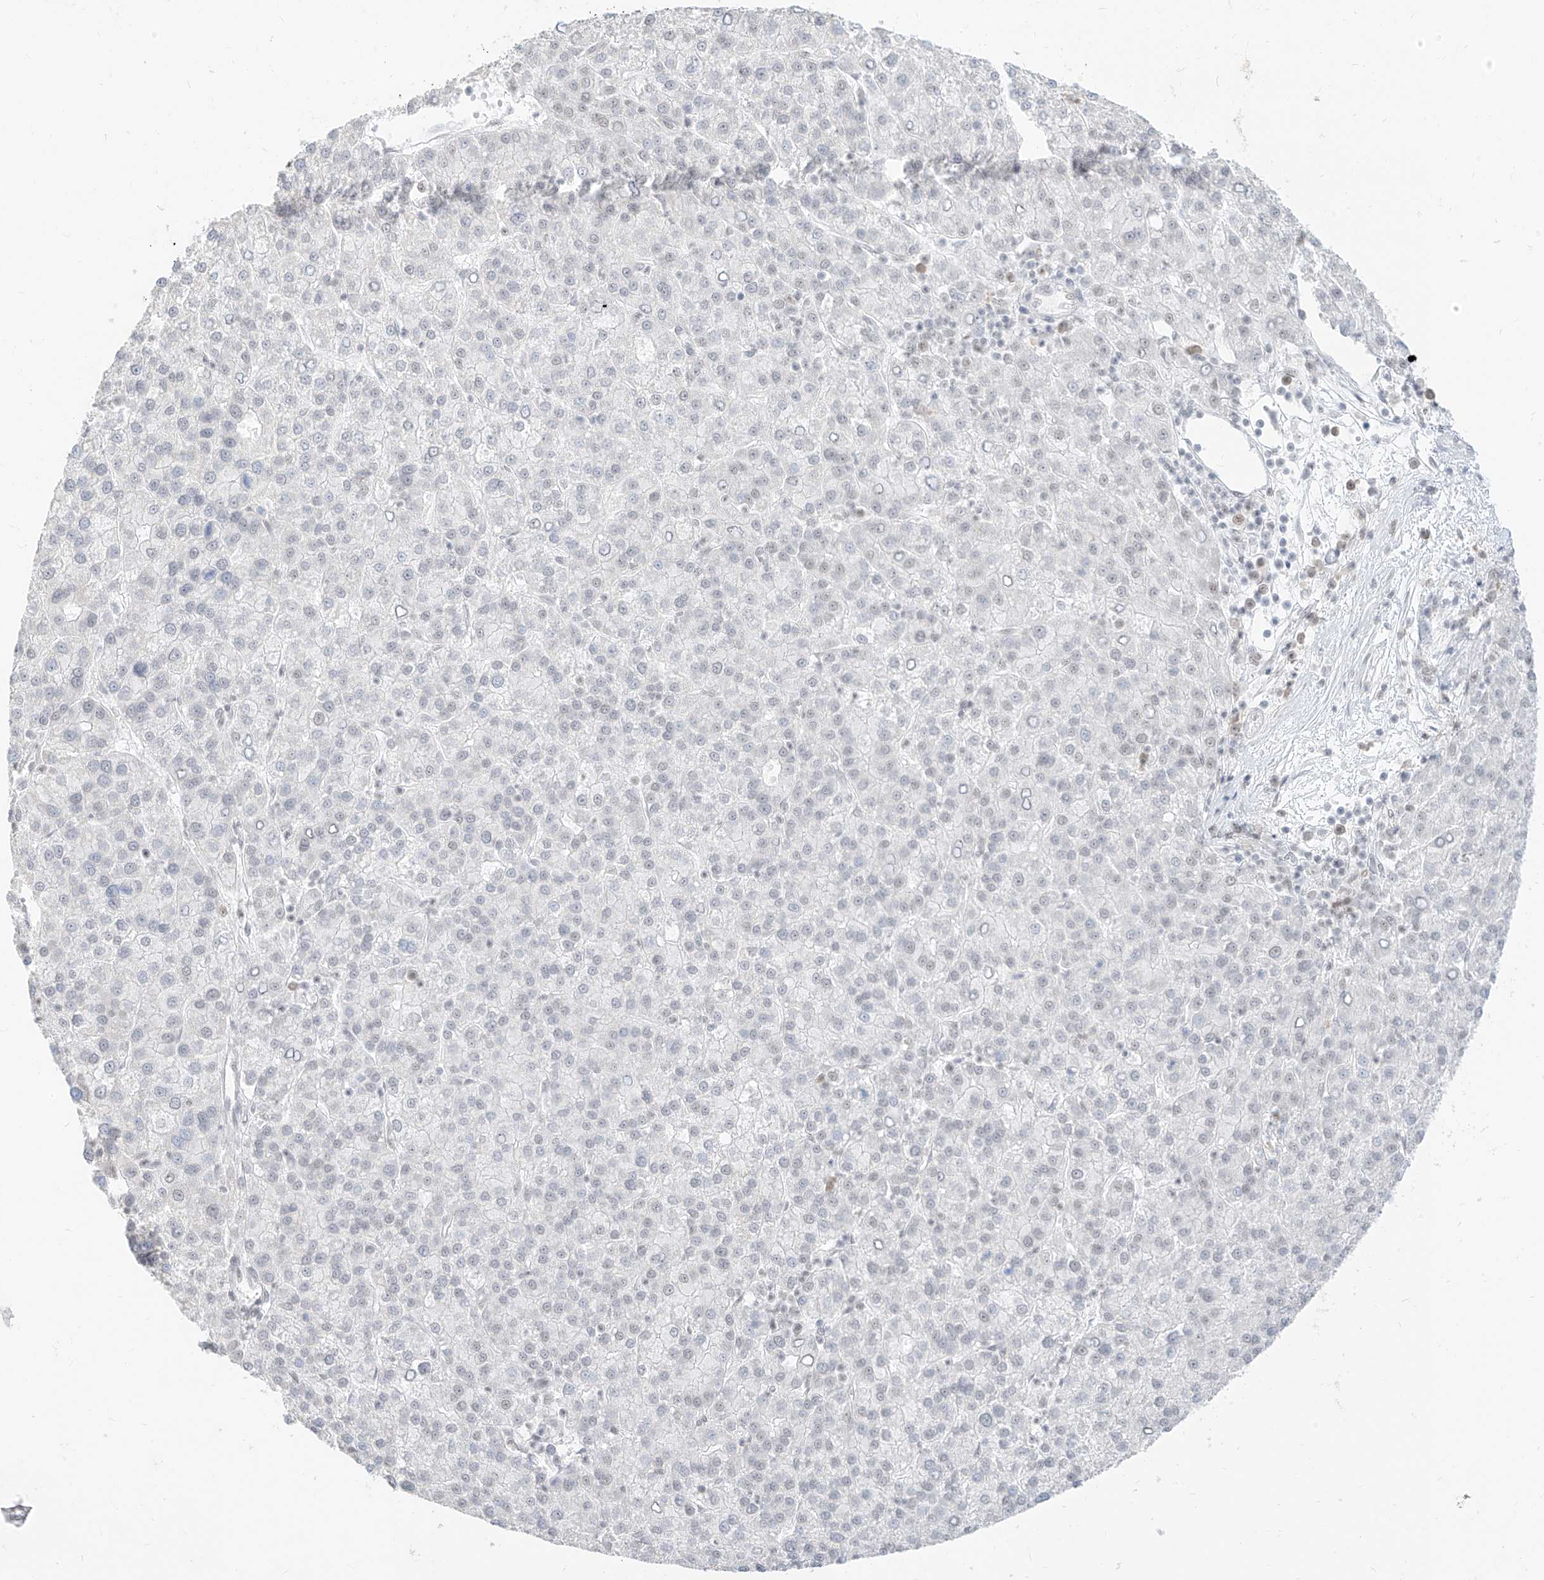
{"staining": {"intensity": "negative", "quantity": "none", "location": "none"}, "tissue": "liver cancer", "cell_type": "Tumor cells", "image_type": "cancer", "snomed": [{"axis": "morphology", "description": "Carcinoma, Hepatocellular, NOS"}, {"axis": "topography", "description": "Liver"}], "caption": "Tumor cells show no significant protein positivity in liver cancer.", "gene": "SUPT5H", "patient": {"sex": "female", "age": 58}}